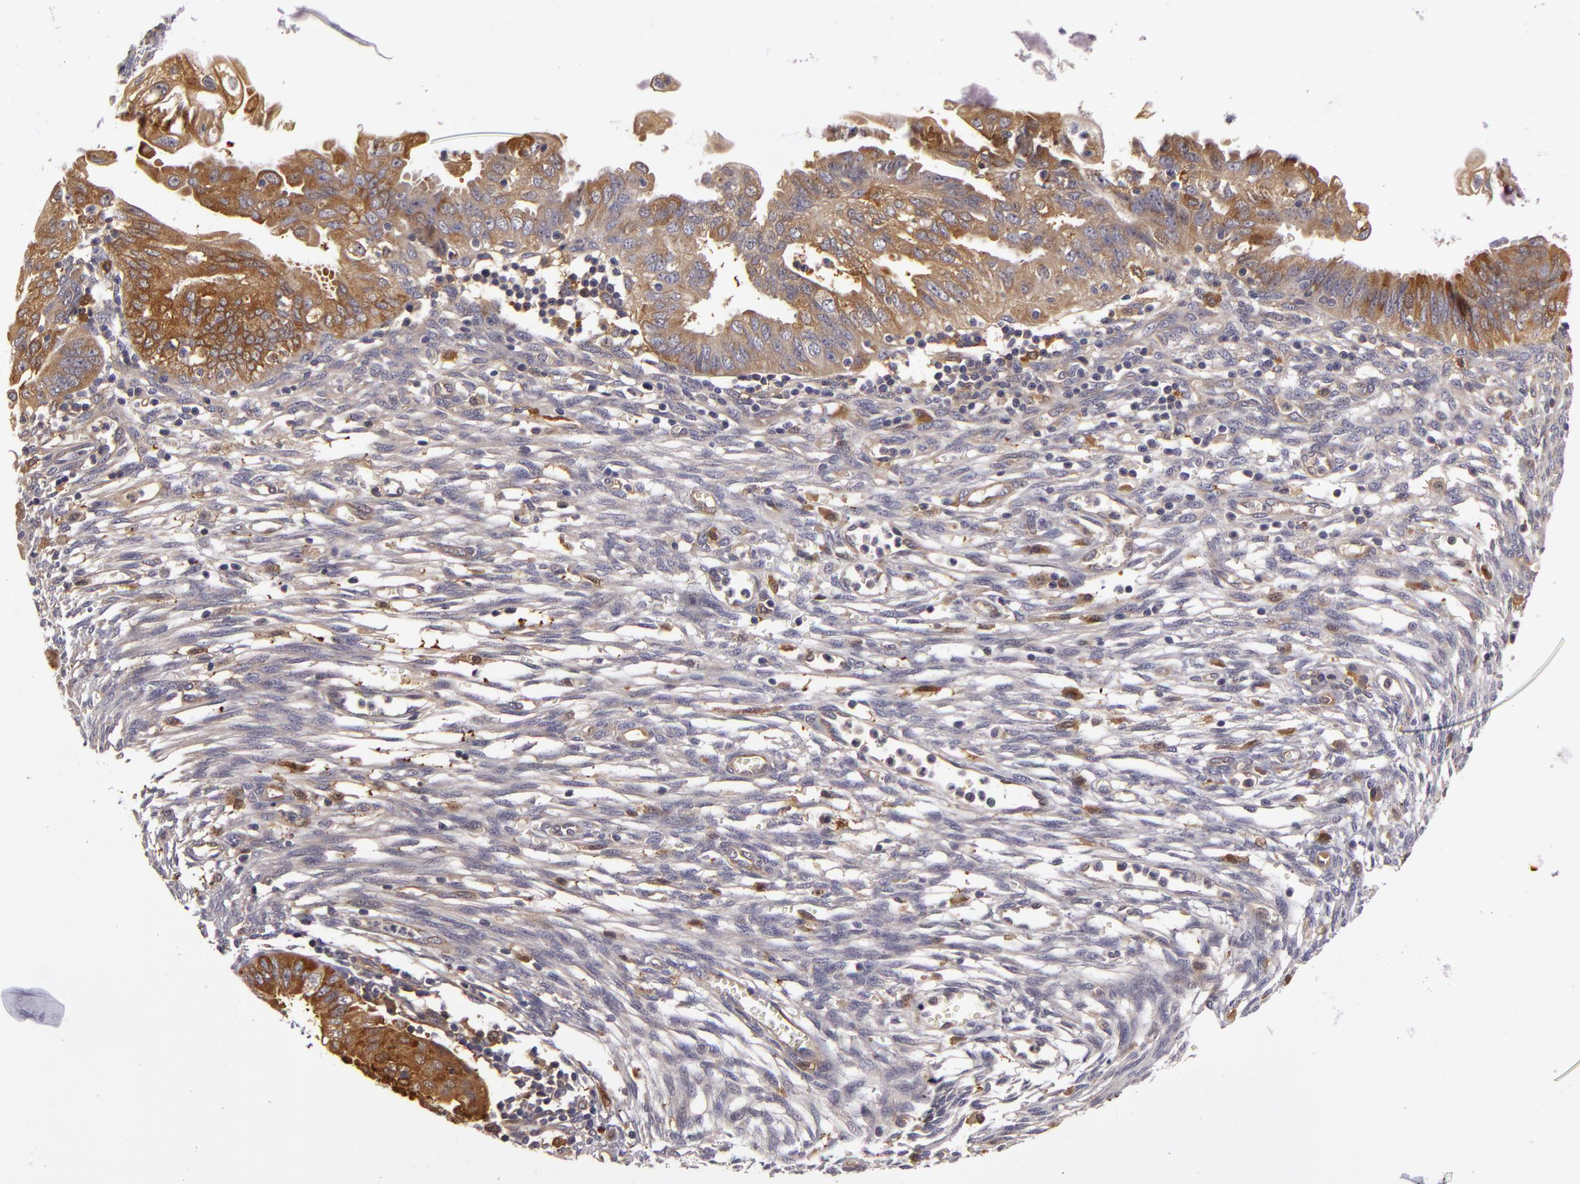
{"staining": {"intensity": "weak", "quantity": ">75%", "location": "cytoplasmic/membranous"}, "tissue": "endometrial cancer", "cell_type": "Tumor cells", "image_type": "cancer", "snomed": [{"axis": "morphology", "description": "Adenocarcinoma, NOS"}, {"axis": "topography", "description": "Endometrium"}], "caption": "This is an image of IHC staining of adenocarcinoma (endometrial), which shows weak positivity in the cytoplasmic/membranous of tumor cells.", "gene": "ZNF229", "patient": {"sex": "female", "age": 51}}